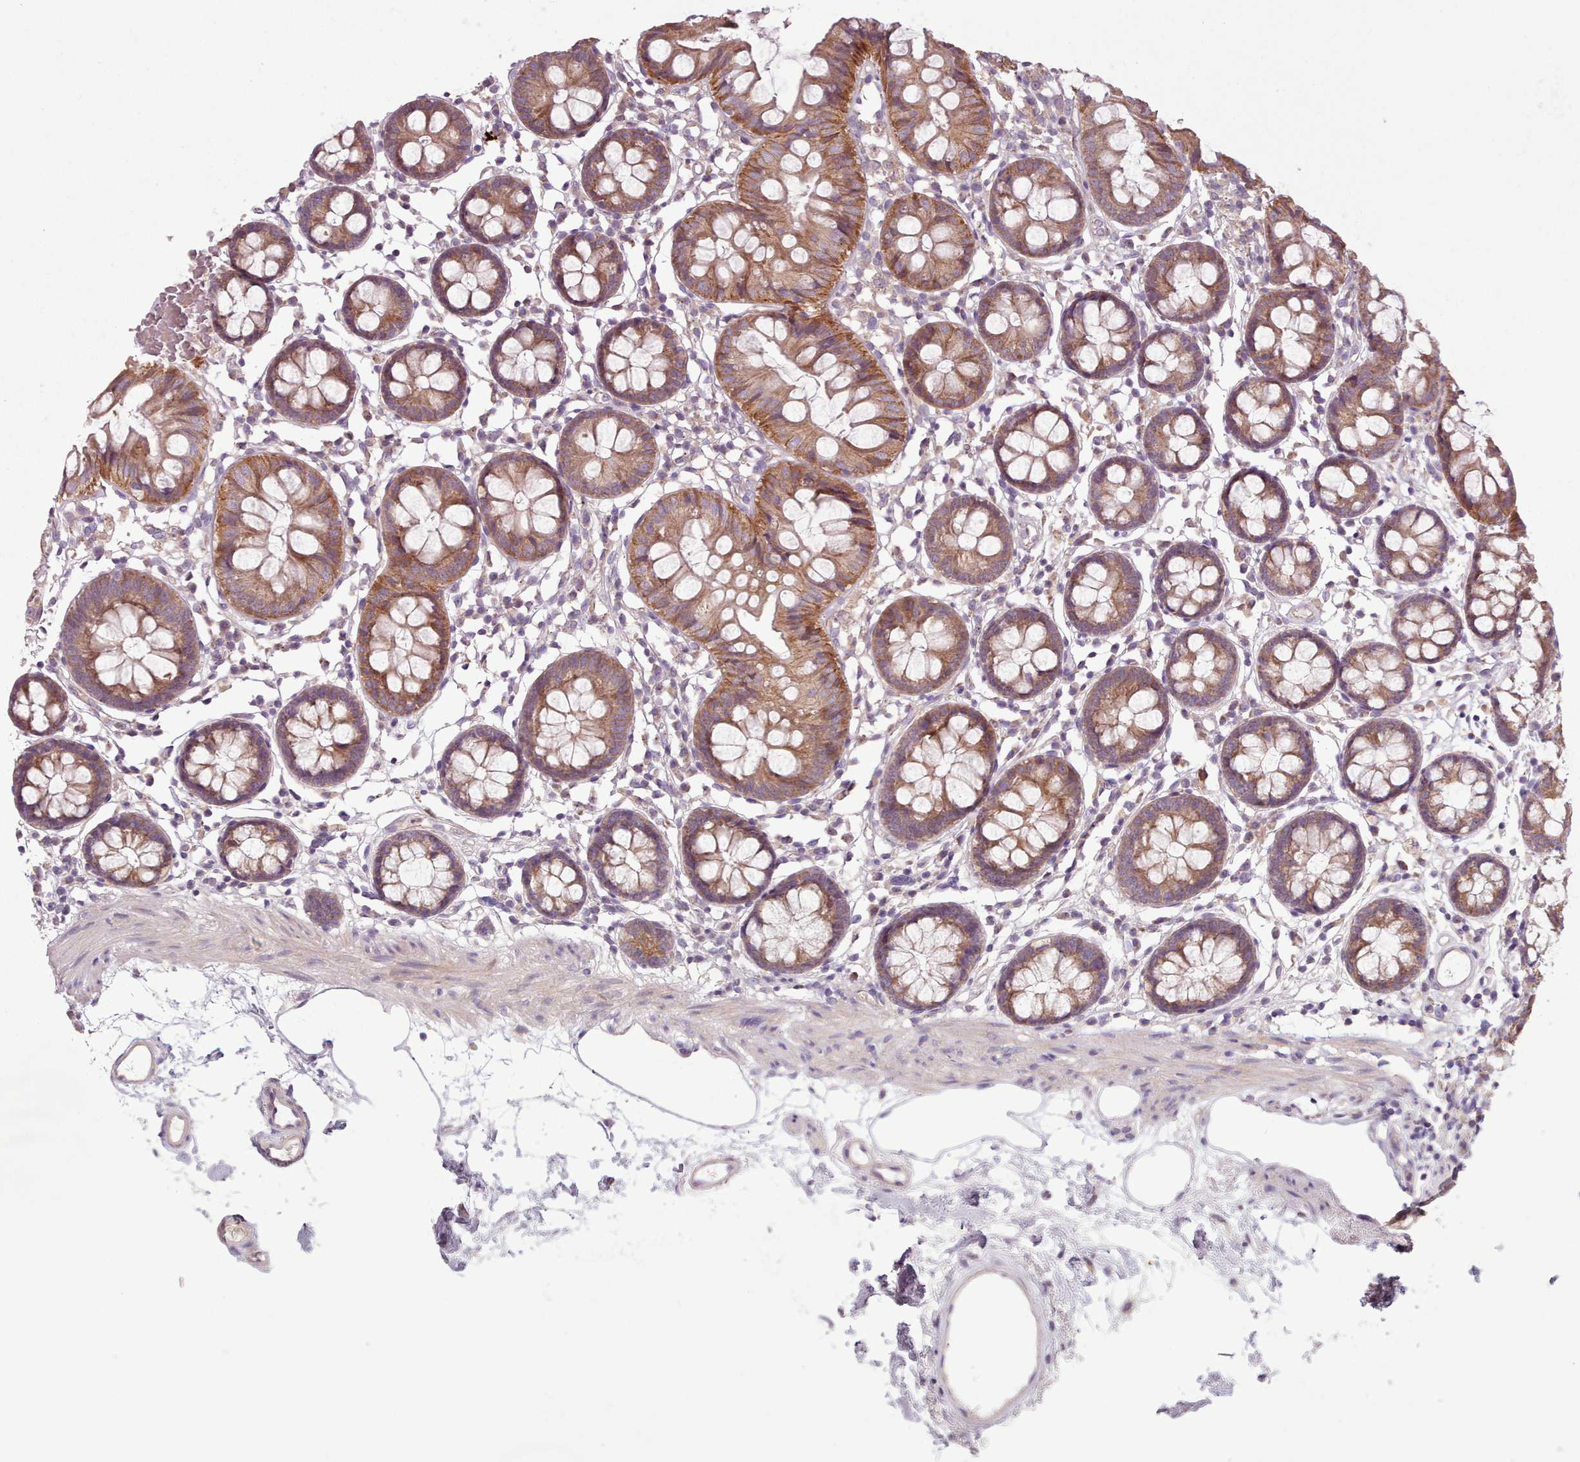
{"staining": {"intensity": "weak", "quantity": "<25%", "location": "cytoplasmic/membranous"}, "tissue": "colon", "cell_type": "Endothelial cells", "image_type": "normal", "snomed": [{"axis": "morphology", "description": "Normal tissue, NOS"}, {"axis": "topography", "description": "Colon"}], "caption": "High magnification brightfield microscopy of normal colon stained with DAB (3,3'-diaminobenzidine) (brown) and counterstained with hematoxylin (blue): endothelial cells show no significant staining.", "gene": "NT5DC2", "patient": {"sex": "female", "age": 84}}